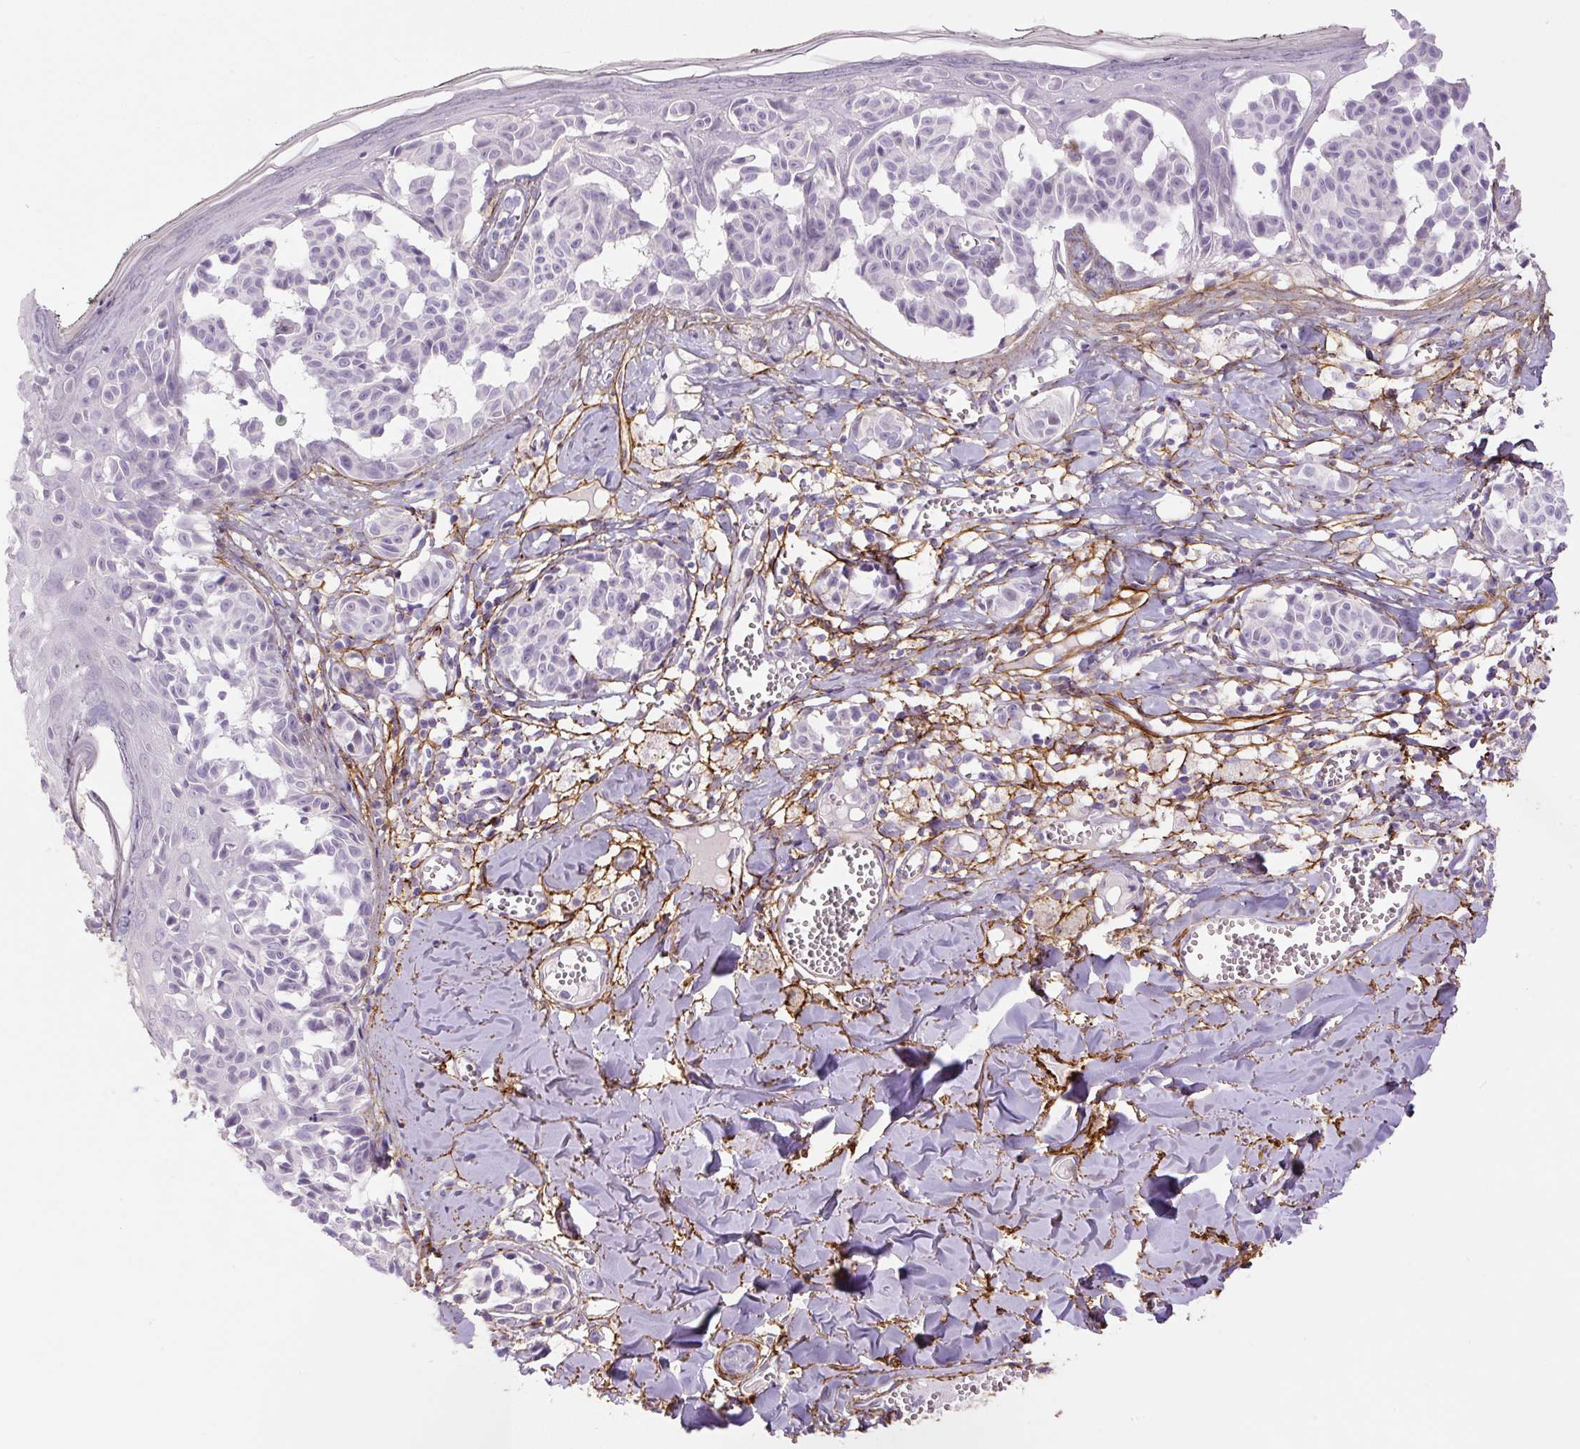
{"staining": {"intensity": "negative", "quantity": "none", "location": "none"}, "tissue": "melanoma", "cell_type": "Tumor cells", "image_type": "cancer", "snomed": [{"axis": "morphology", "description": "Malignant melanoma, NOS"}, {"axis": "topography", "description": "Skin"}], "caption": "Protein analysis of melanoma shows no significant staining in tumor cells.", "gene": "FBN1", "patient": {"sex": "female", "age": 43}}